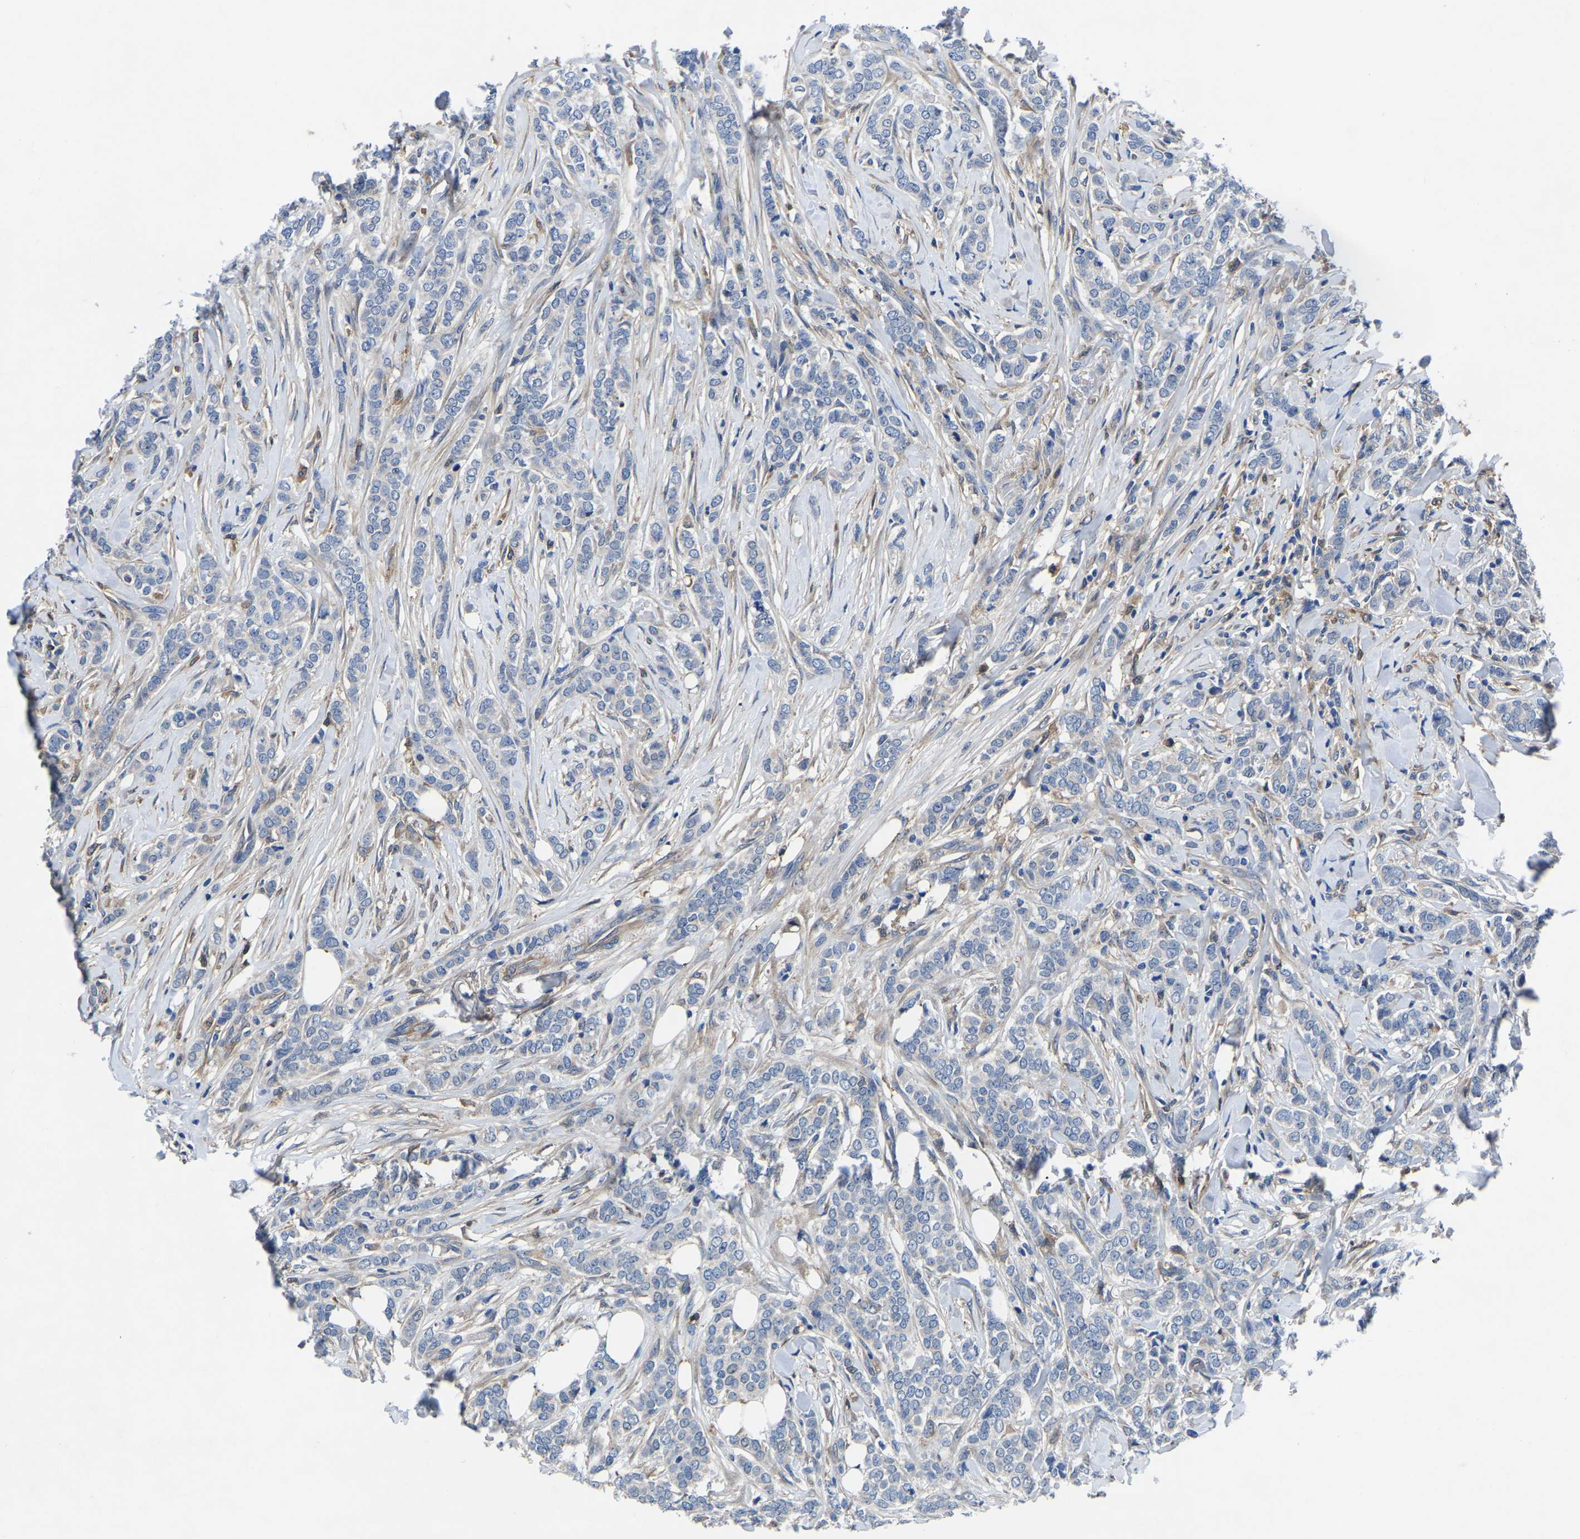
{"staining": {"intensity": "negative", "quantity": "none", "location": "none"}, "tissue": "breast cancer", "cell_type": "Tumor cells", "image_type": "cancer", "snomed": [{"axis": "morphology", "description": "Lobular carcinoma"}, {"axis": "topography", "description": "Skin"}, {"axis": "topography", "description": "Breast"}], "caption": "Protein analysis of breast lobular carcinoma shows no significant expression in tumor cells.", "gene": "ATG2B", "patient": {"sex": "female", "age": 46}}